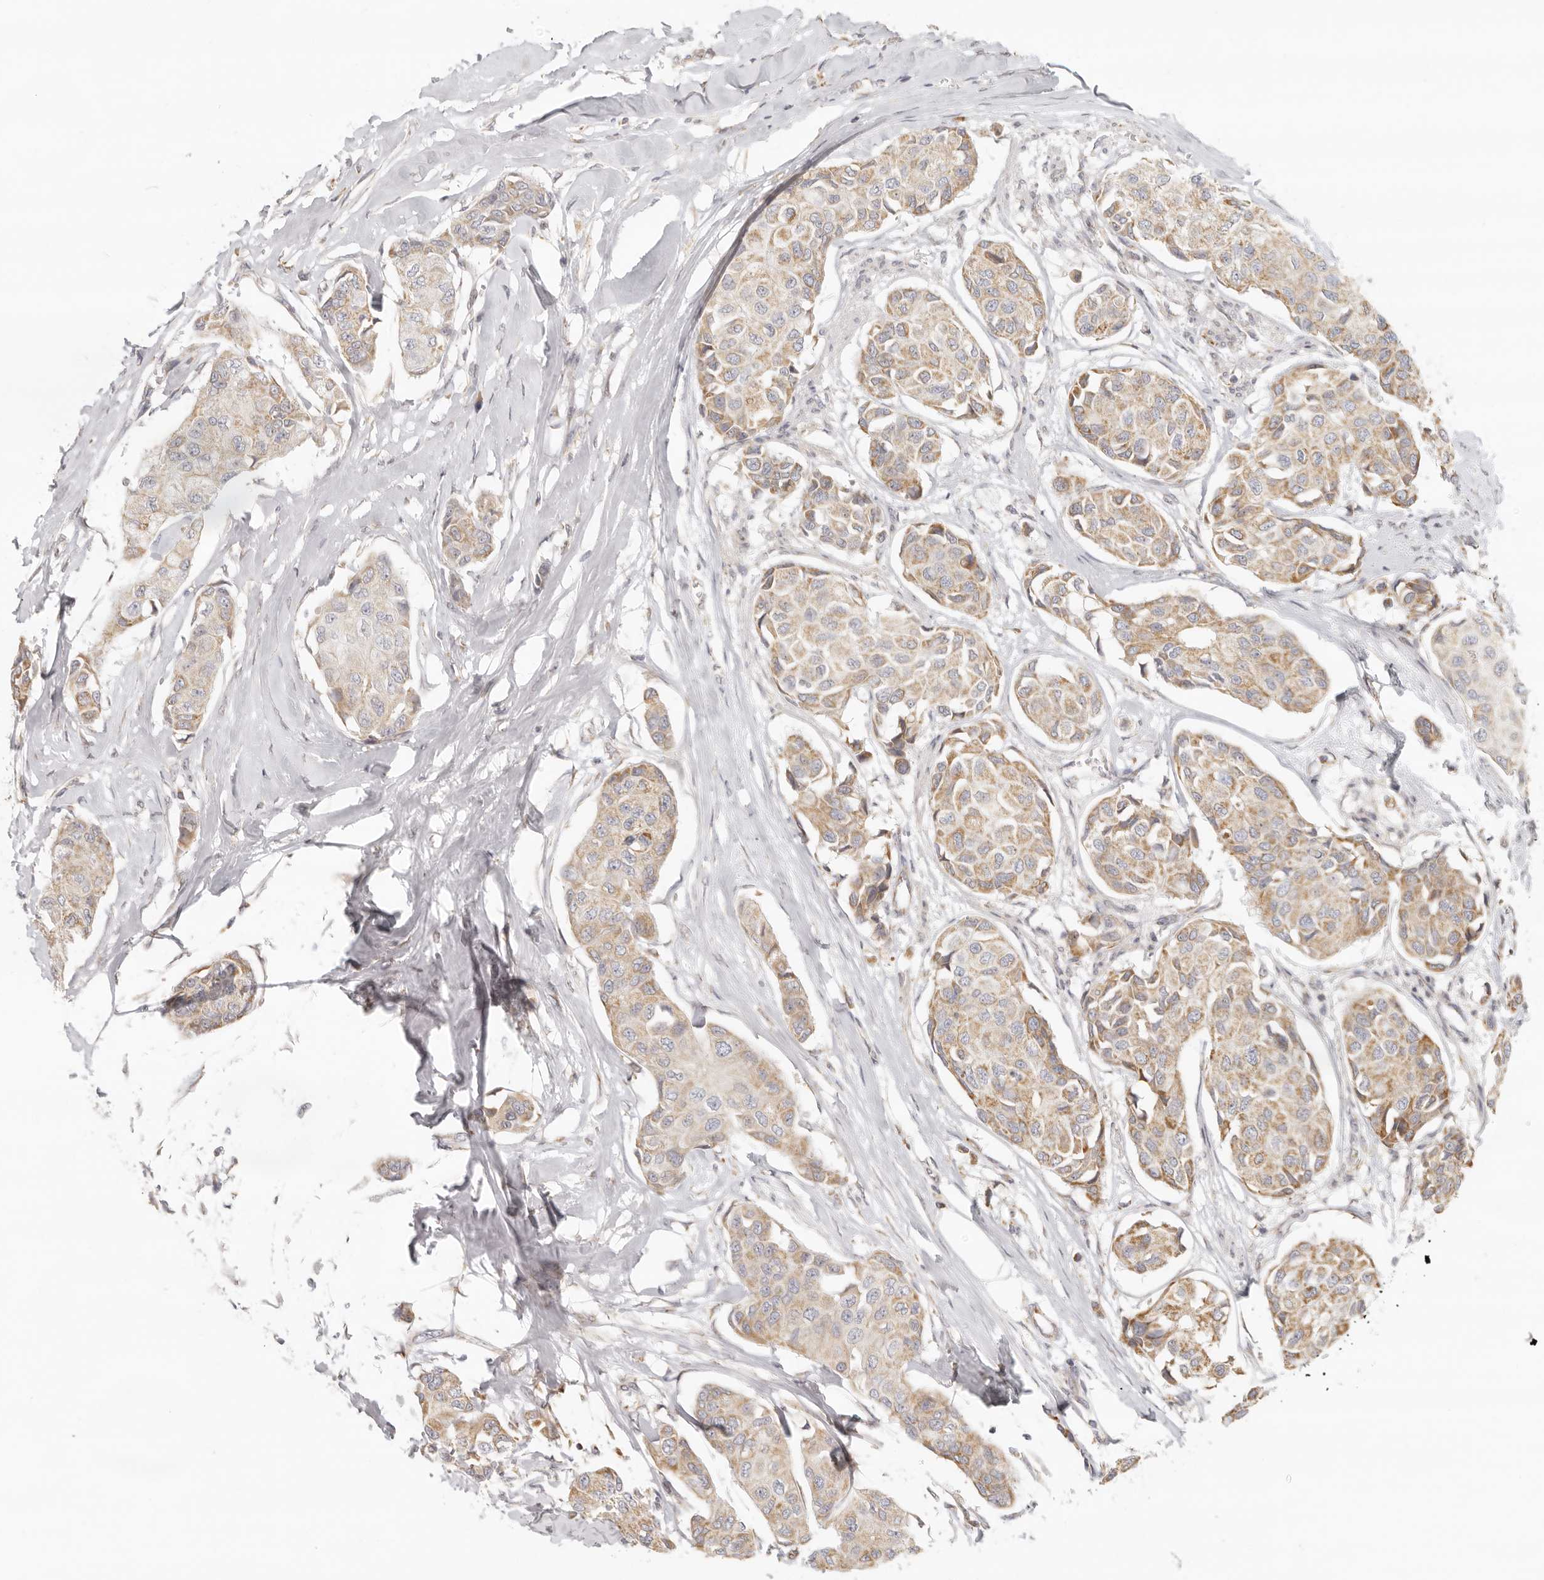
{"staining": {"intensity": "moderate", "quantity": ">75%", "location": "cytoplasmic/membranous"}, "tissue": "breast cancer", "cell_type": "Tumor cells", "image_type": "cancer", "snomed": [{"axis": "morphology", "description": "Duct carcinoma"}, {"axis": "topography", "description": "Breast"}], "caption": "This histopathology image exhibits immunohistochemistry (IHC) staining of breast intraductal carcinoma, with medium moderate cytoplasmic/membranous staining in approximately >75% of tumor cells.", "gene": "KDF1", "patient": {"sex": "female", "age": 80}}